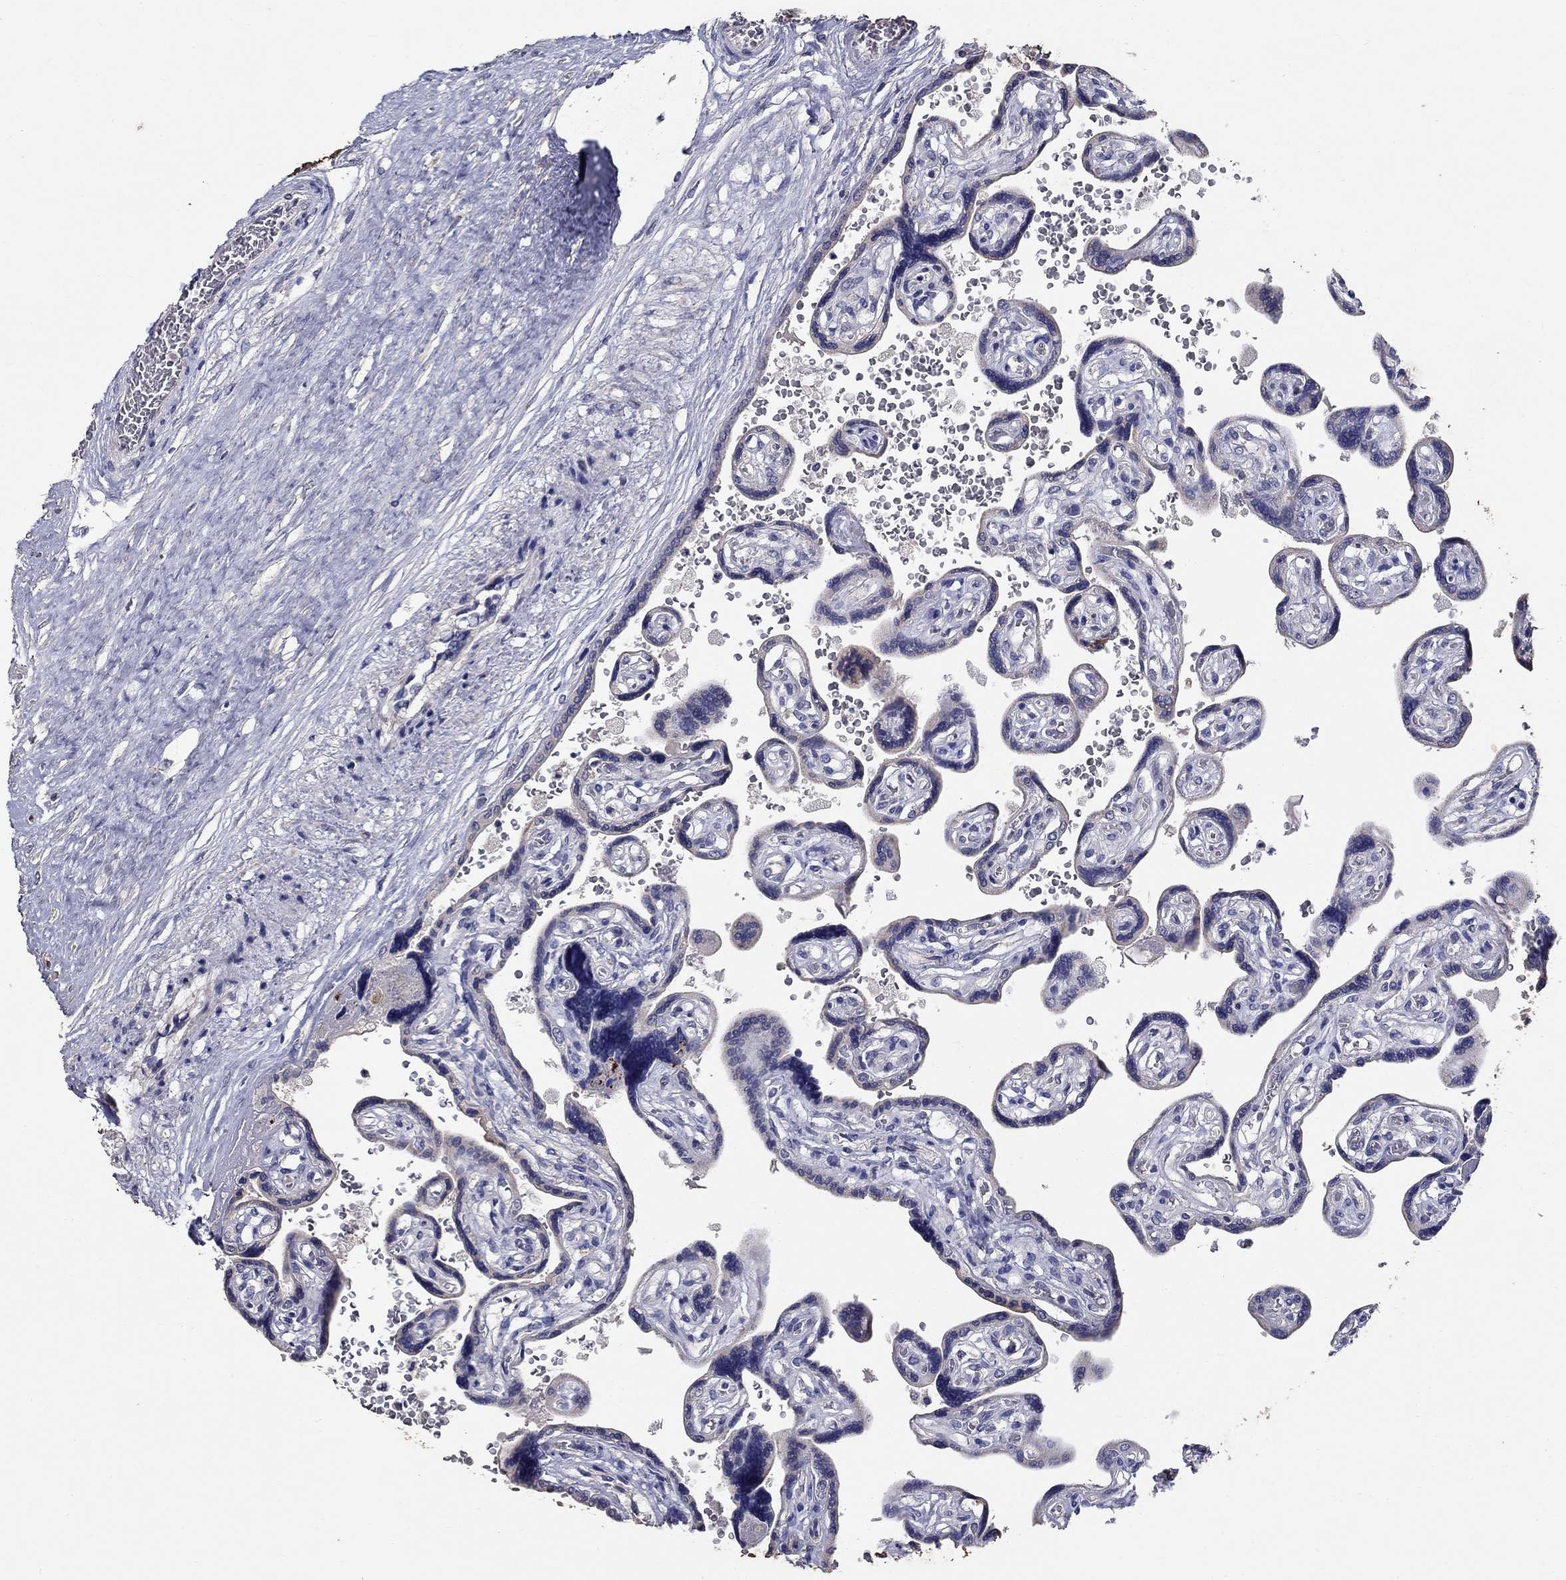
{"staining": {"intensity": "weak", "quantity": "25%-75%", "location": "cytoplasmic/membranous"}, "tissue": "placenta", "cell_type": "Decidual cells", "image_type": "normal", "snomed": [{"axis": "morphology", "description": "Normal tissue, NOS"}, {"axis": "topography", "description": "Placenta"}], "caption": "Weak cytoplasmic/membranous protein positivity is seen in approximately 25%-75% of decidual cells in placenta.", "gene": "PROZ", "patient": {"sex": "female", "age": 32}}